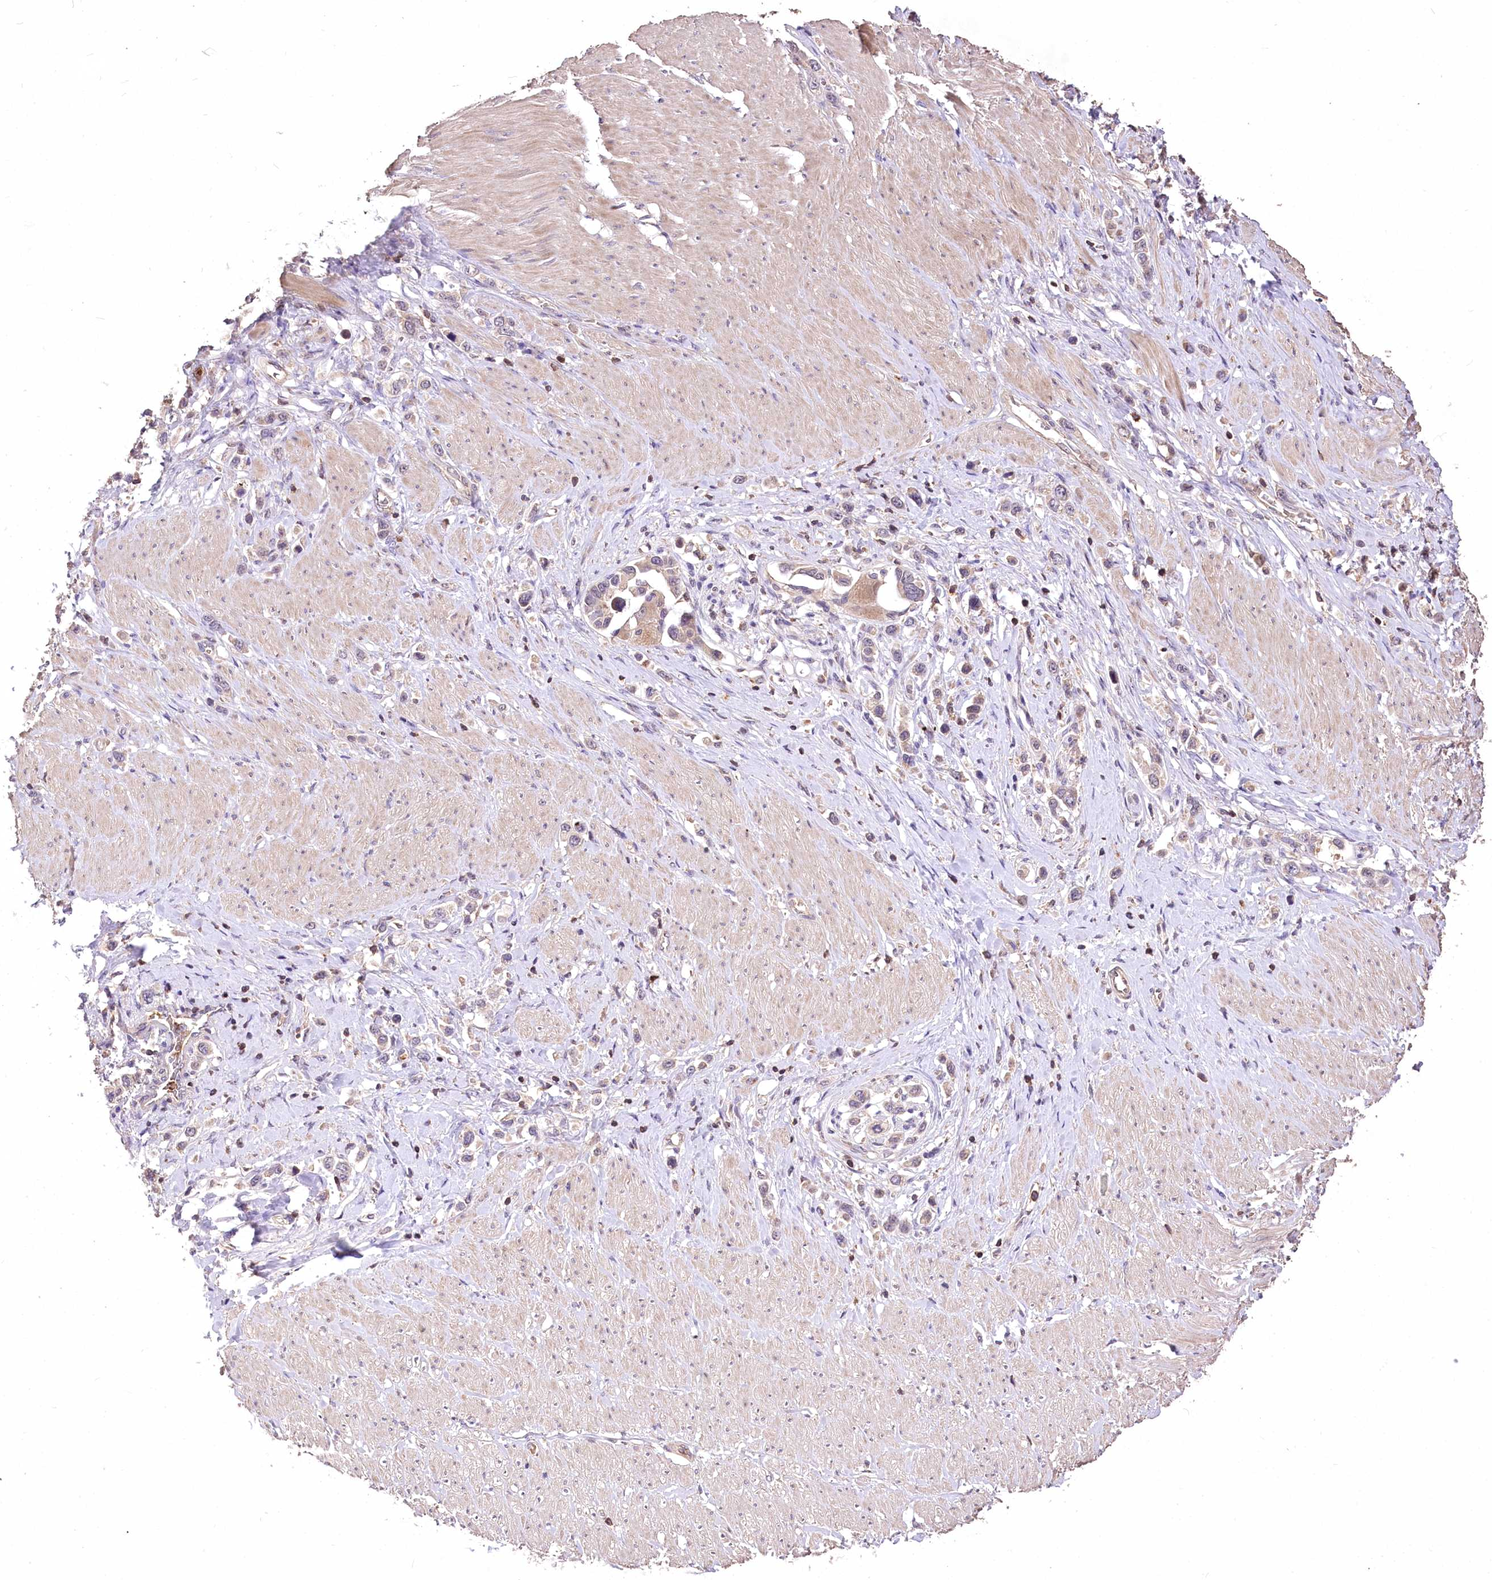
{"staining": {"intensity": "weak", "quantity": "25%-75%", "location": "cytoplasmic/membranous"}, "tissue": "stomach cancer", "cell_type": "Tumor cells", "image_type": "cancer", "snomed": [{"axis": "morphology", "description": "Normal tissue, NOS"}, {"axis": "morphology", "description": "Adenocarcinoma, NOS"}, {"axis": "topography", "description": "Stomach, upper"}, {"axis": "topography", "description": "Stomach"}], "caption": "Protein expression analysis of human stomach adenocarcinoma reveals weak cytoplasmic/membranous expression in about 25%-75% of tumor cells.", "gene": "SERGEF", "patient": {"sex": "female", "age": 65}}